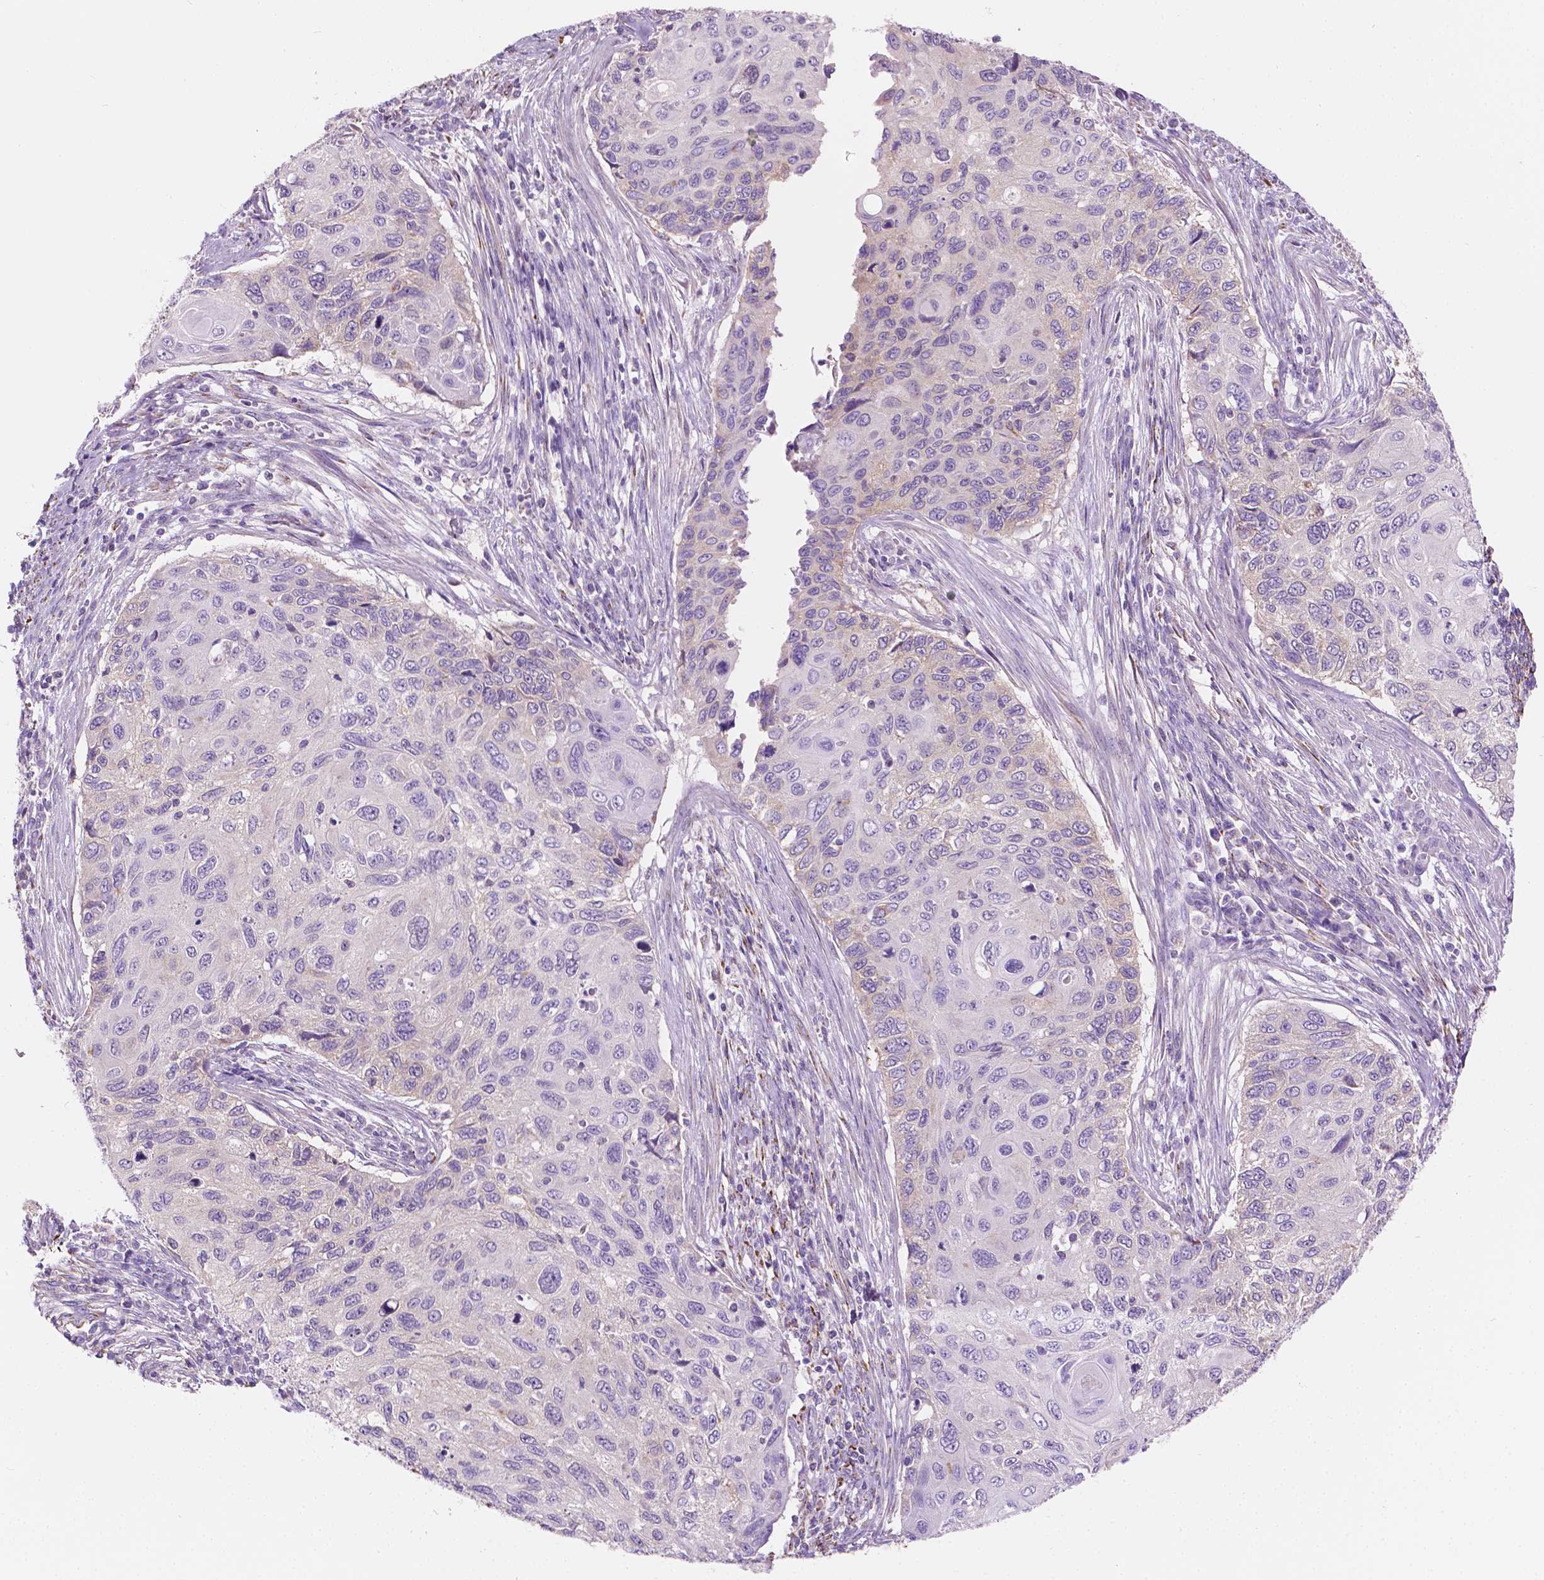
{"staining": {"intensity": "negative", "quantity": "none", "location": "none"}, "tissue": "cervical cancer", "cell_type": "Tumor cells", "image_type": "cancer", "snomed": [{"axis": "morphology", "description": "Squamous cell carcinoma, NOS"}, {"axis": "topography", "description": "Cervix"}], "caption": "The immunohistochemistry image has no significant expression in tumor cells of cervical cancer tissue.", "gene": "NOS1AP", "patient": {"sex": "female", "age": 70}}